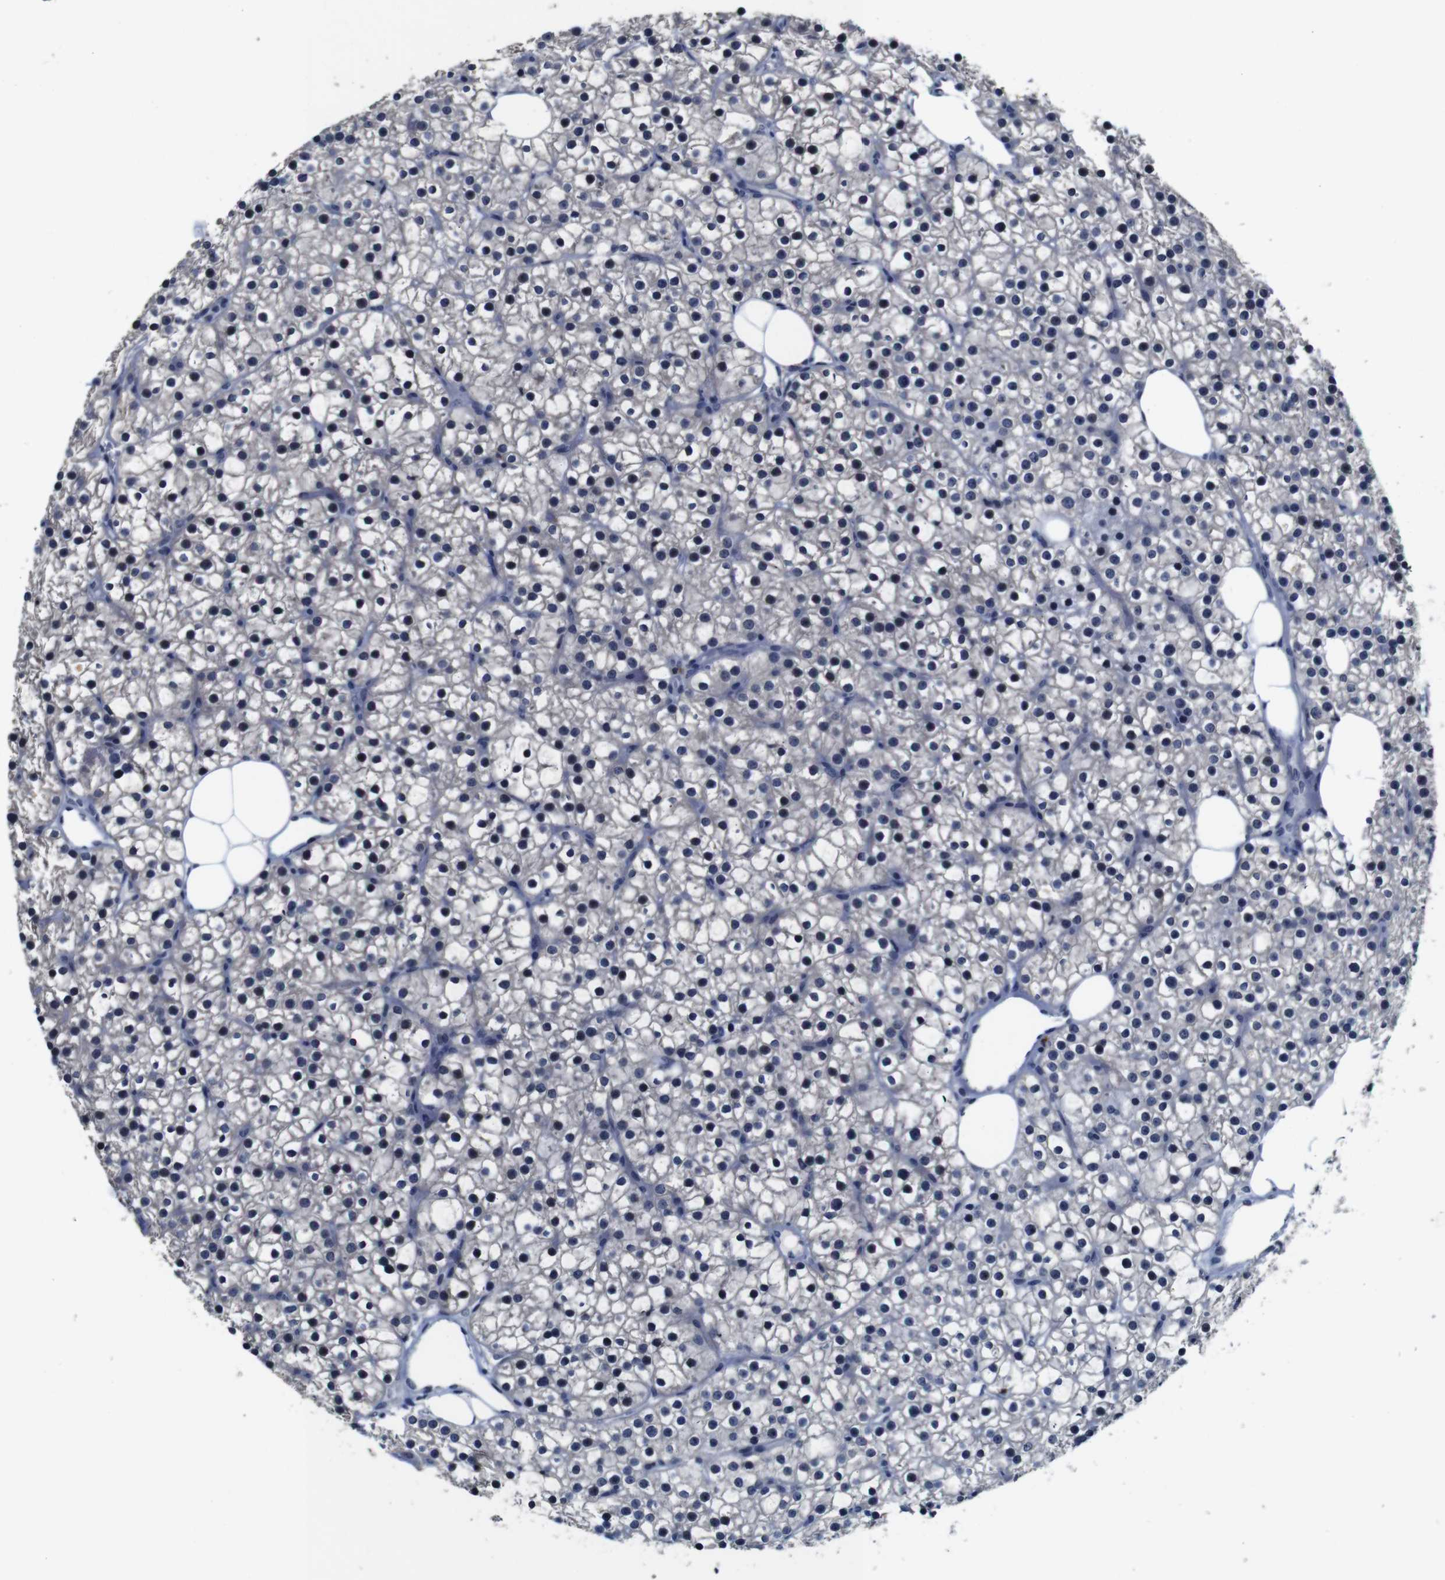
{"staining": {"intensity": "negative", "quantity": "none", "location": "none"}, "tissue": "parathyroid gland", "cell_type": "Glandular cells", "image_type": "normal", "snomed": [{"axis": "morphology", "description": "Normal tissue, NOS"}, {"axis": "morphology", "description": "Adenoma, NOS"}, {"axis": "topography", "description": "Parathyroid gland"}], "caption": "DAB (3,3'-diaminobenzidine) immunohistochemical staining of unremarkable parathyroid gland shows no significant expression in glandular cells.", "gene": "NTRK3", "patient": {"sex": "female", "age": 70}}